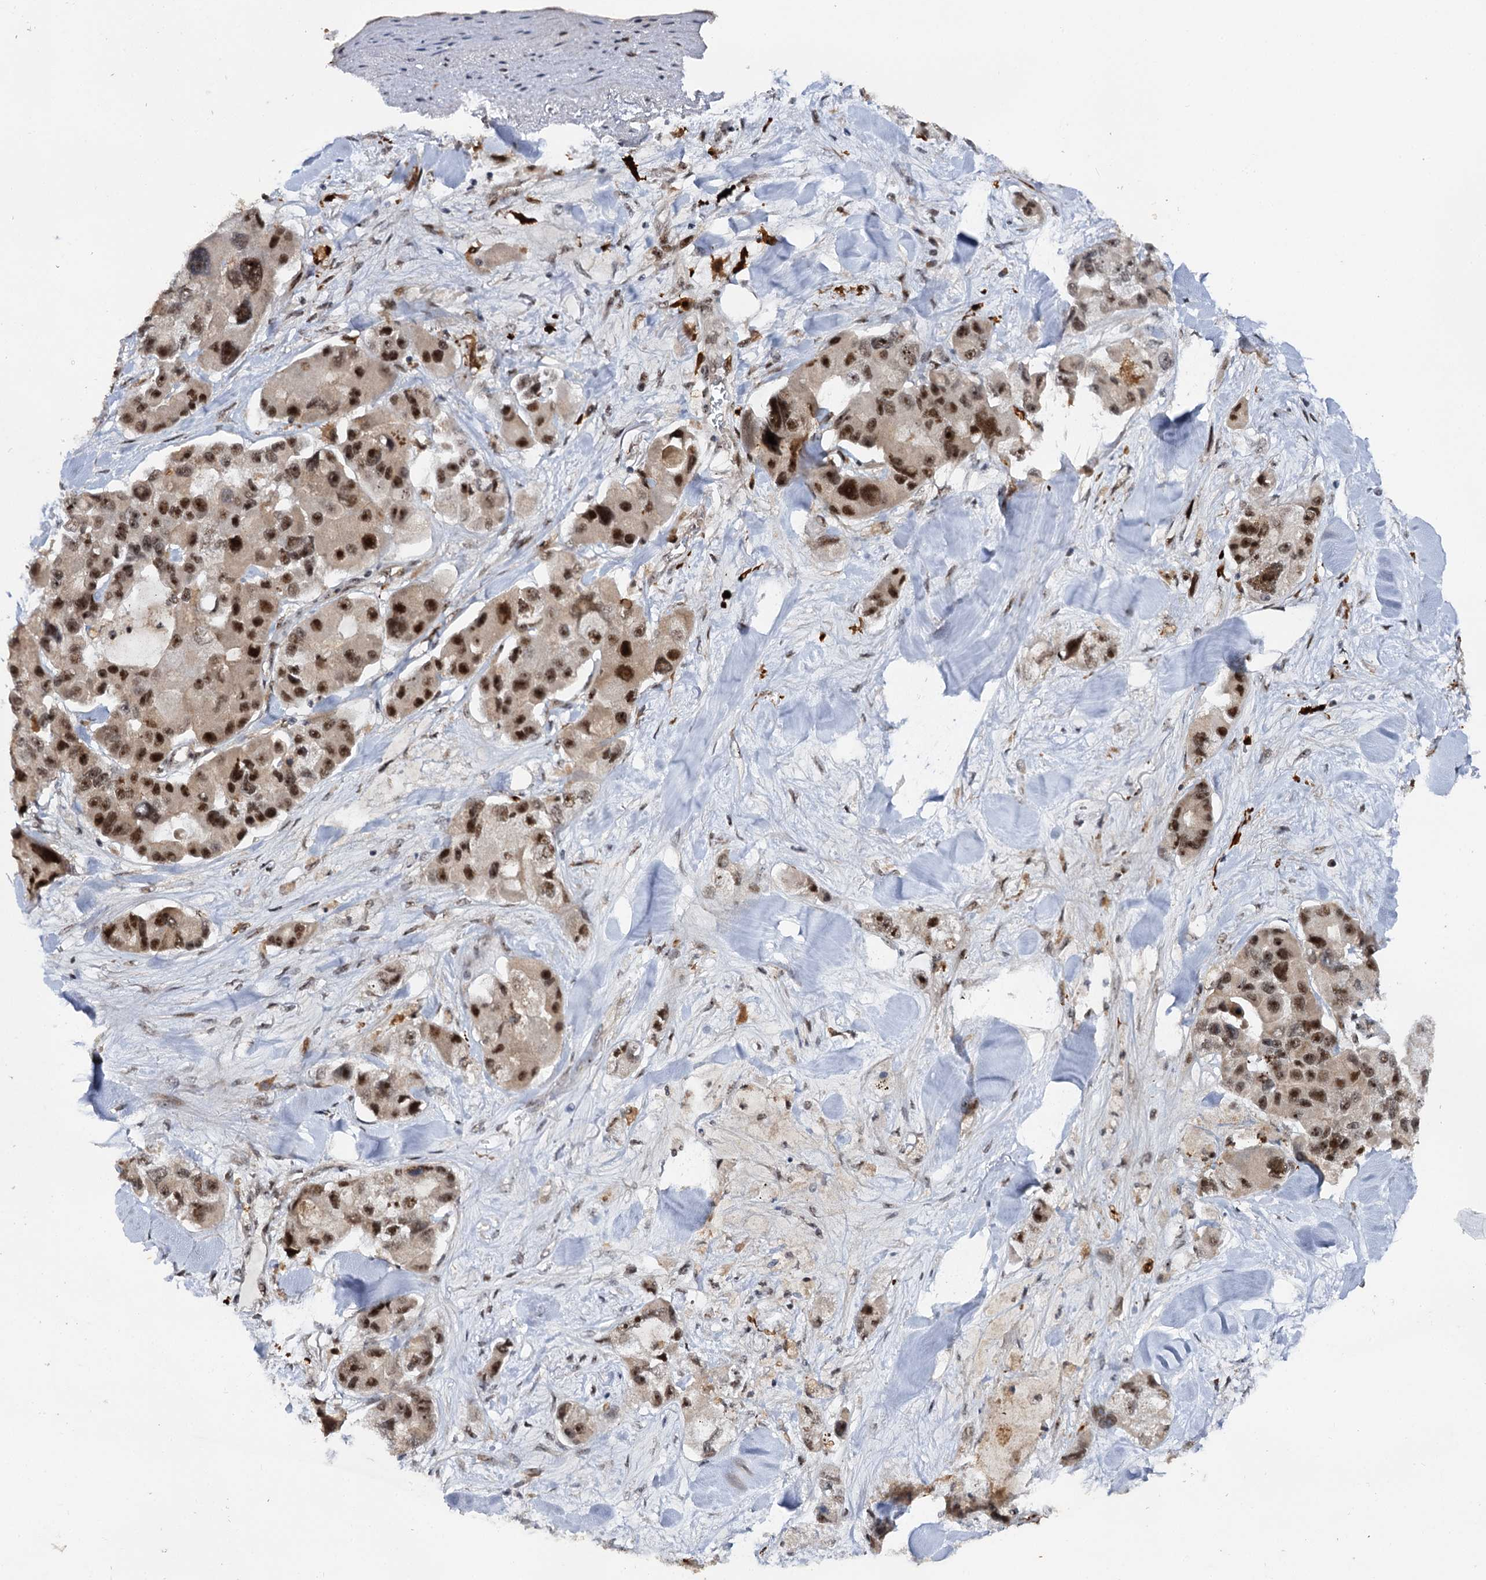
{"staining": {"intensity": "strong", "quantity": ">75%", "location": "nuclear"}, "tissue": "lung cancer", "cell_type": "Tumor cells", "image_type": "cancer", "snomed": [{"axis": "morphology", "description": "Adenocarcinoma, NOS"}, {"axis": "topography", "description": "Lung"}], "caption": "A micrograph of human lung cancer (adenocarcinoma) stained for a protein shows strong nuclear brown staining in tumor cells.", "gene": "BUD13", "patient": {"sex": "female", "age": 54}}